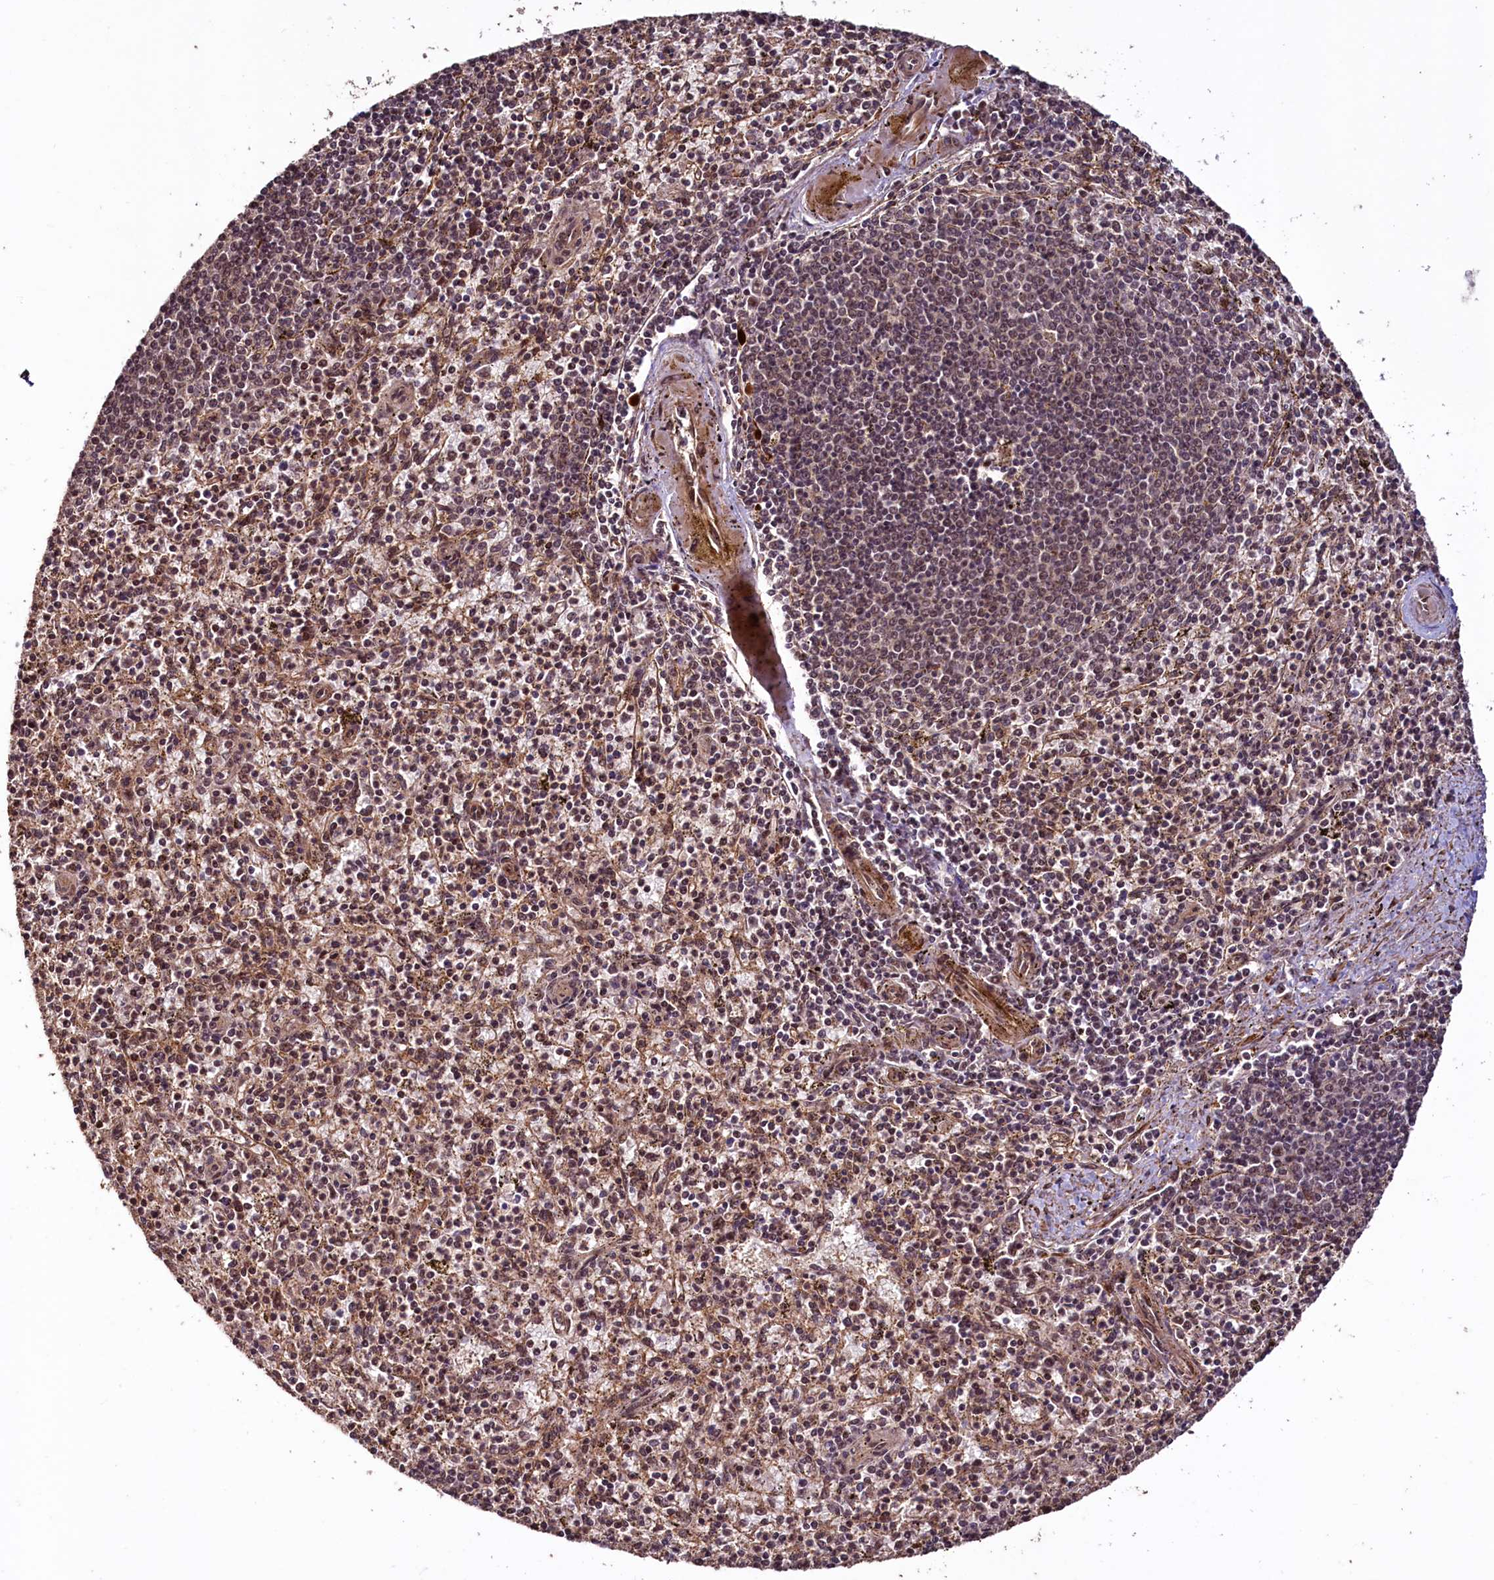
{"staining": {"intensity": "moderate", "quantity": "25%-75%", "location": "nuclear"}, "tissue": "spleen", "cell_type": "Cells in red pulp", "image_type": "normal", "snomed": [{"axis": "morphology", "description": "Normal tissue, NOS"}, {"axis": "topography", "description": "Spleen"}], "caption": "The immunohistochemical stain labels moderate nuclear expression in cells in red pulp of benign spleen.", "gene": "SFSWAP", "patient": {"sex": "male", "age": 72}}